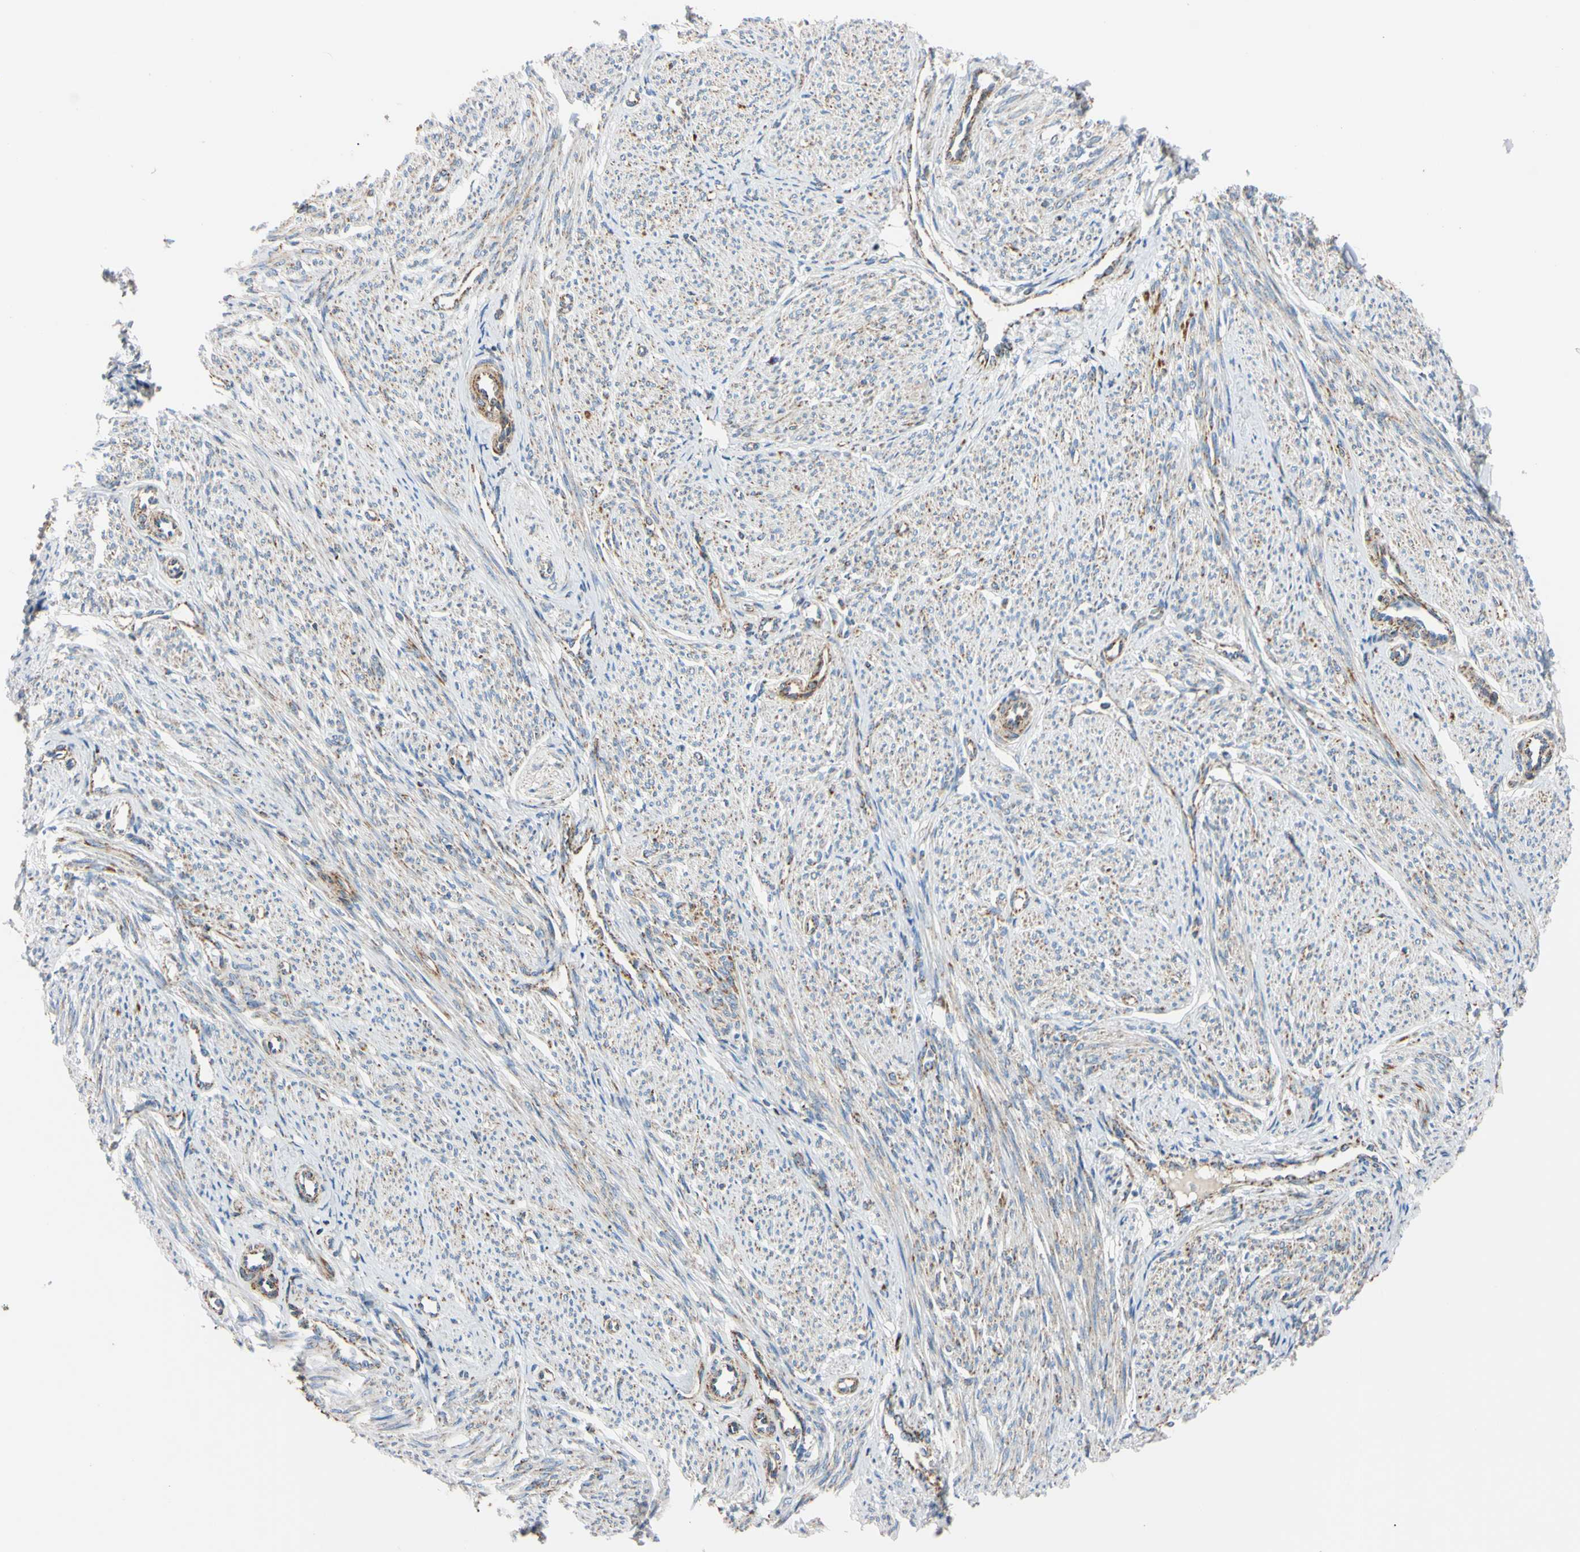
{"staining": {"intensity": "weak", "quantity": ">75%", "location": "cytoplasmic/membranous"}, "tissue": "smooth muscle", "cell_type": "Smooth muscle cells", "image_type": "normal", "snomed": [{"axis": "morphology", "description": "Normal tissue, NOS"}, {"axis": "topography", "description": "Smooth muscle"}], "caption": "Brown immunohistochemical staining in normal smooth muscle exhibits weak cytoplasmic/membranous positivity in approximately >75% of smooth muscle cells. Nuclei are stained in blue.", "gene": "CLPP", "patient": {"sex": "female", "age": 65}}